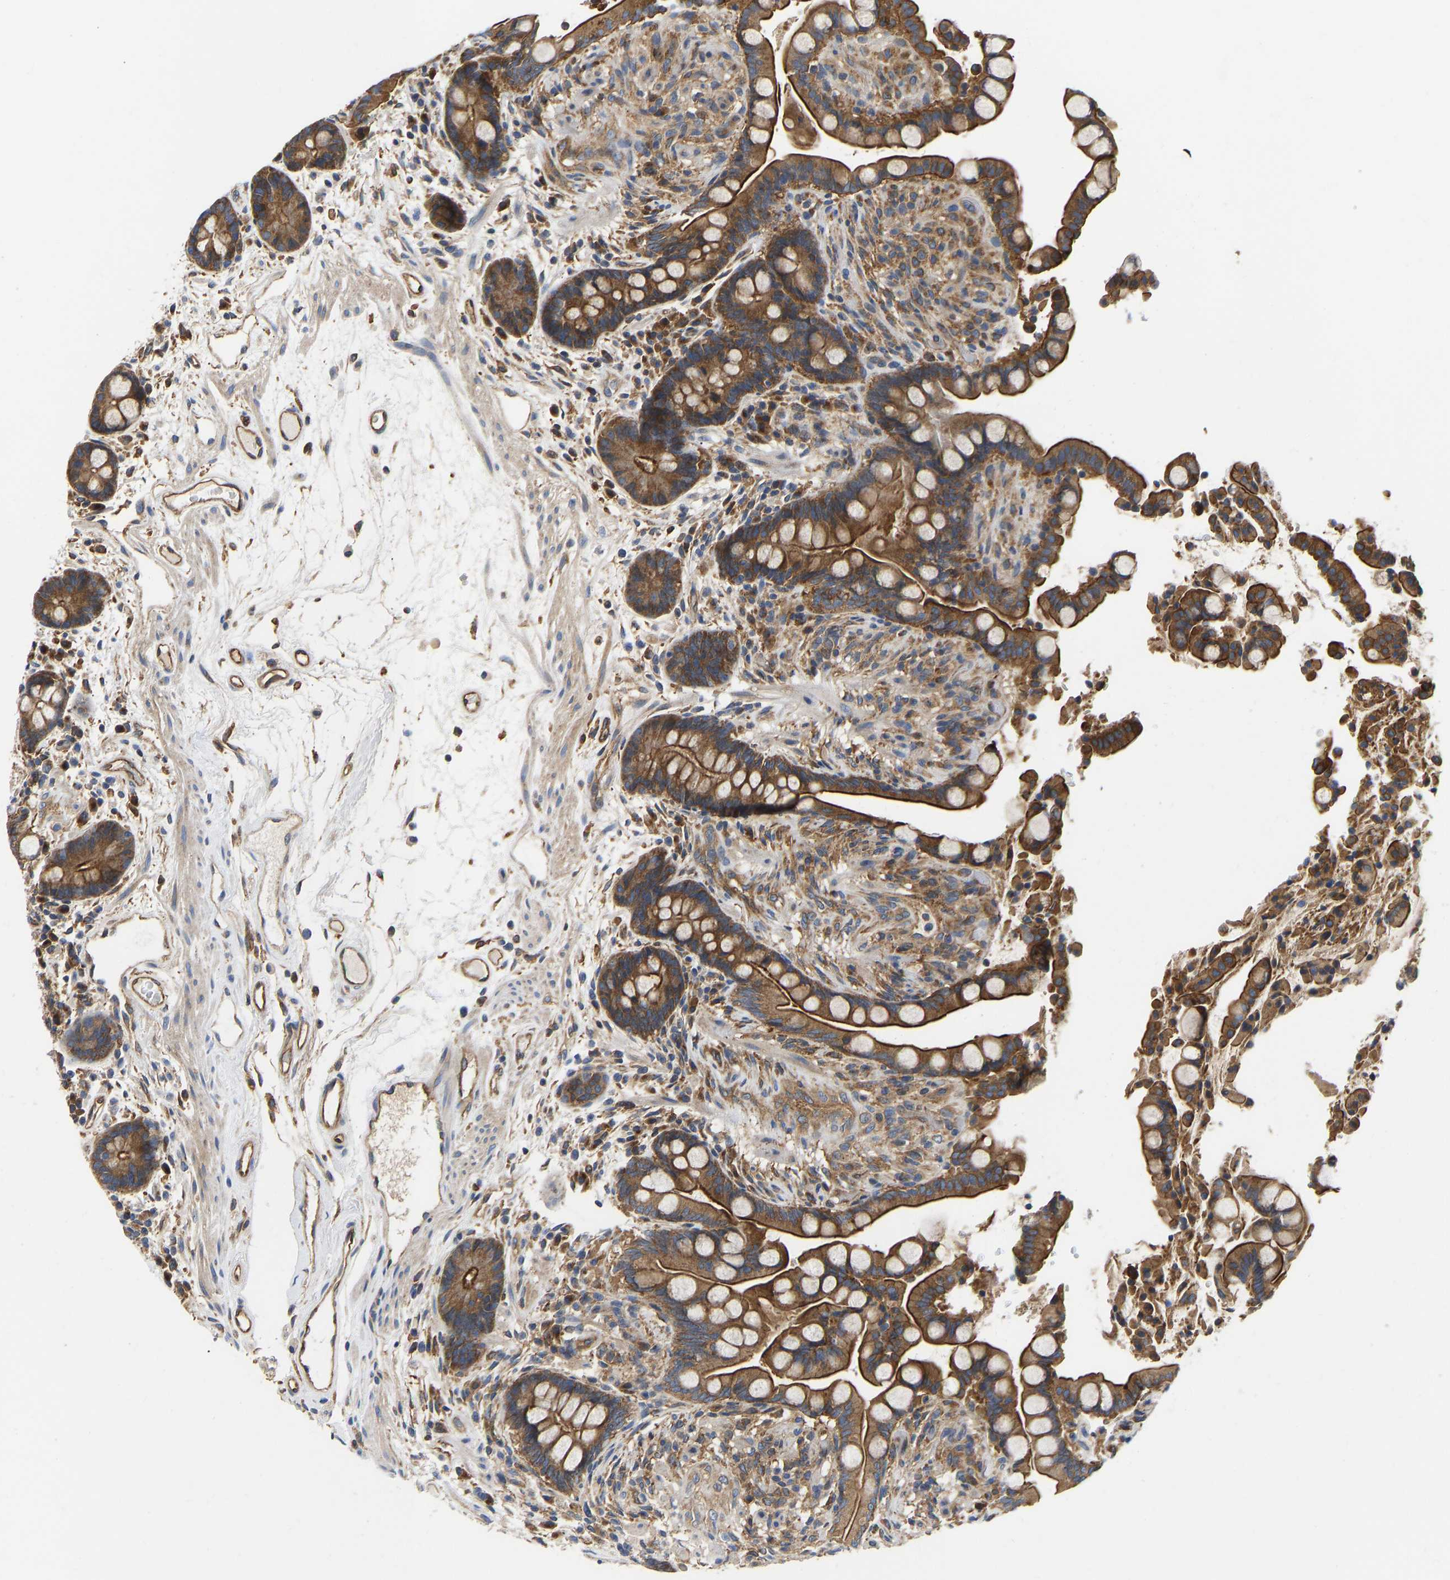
{"staining": {"intensity": "moderate", "quantity": ">75%", "location": "cytoplasmic/membranous"}, "tissue": "colon", "cell_type": "Endothelial cells", "image_type": "normal", "snomed": [{"axis": "morphology", "description": "Normal tissue, NOS"}, {"axis": "topography", "description": "Colon"}], "caption": "Colon stained with a protein marker displays moderate staining in endothelial cells.", "gene": "FLNB", "patient": {"sex": "male", "age": 73}}